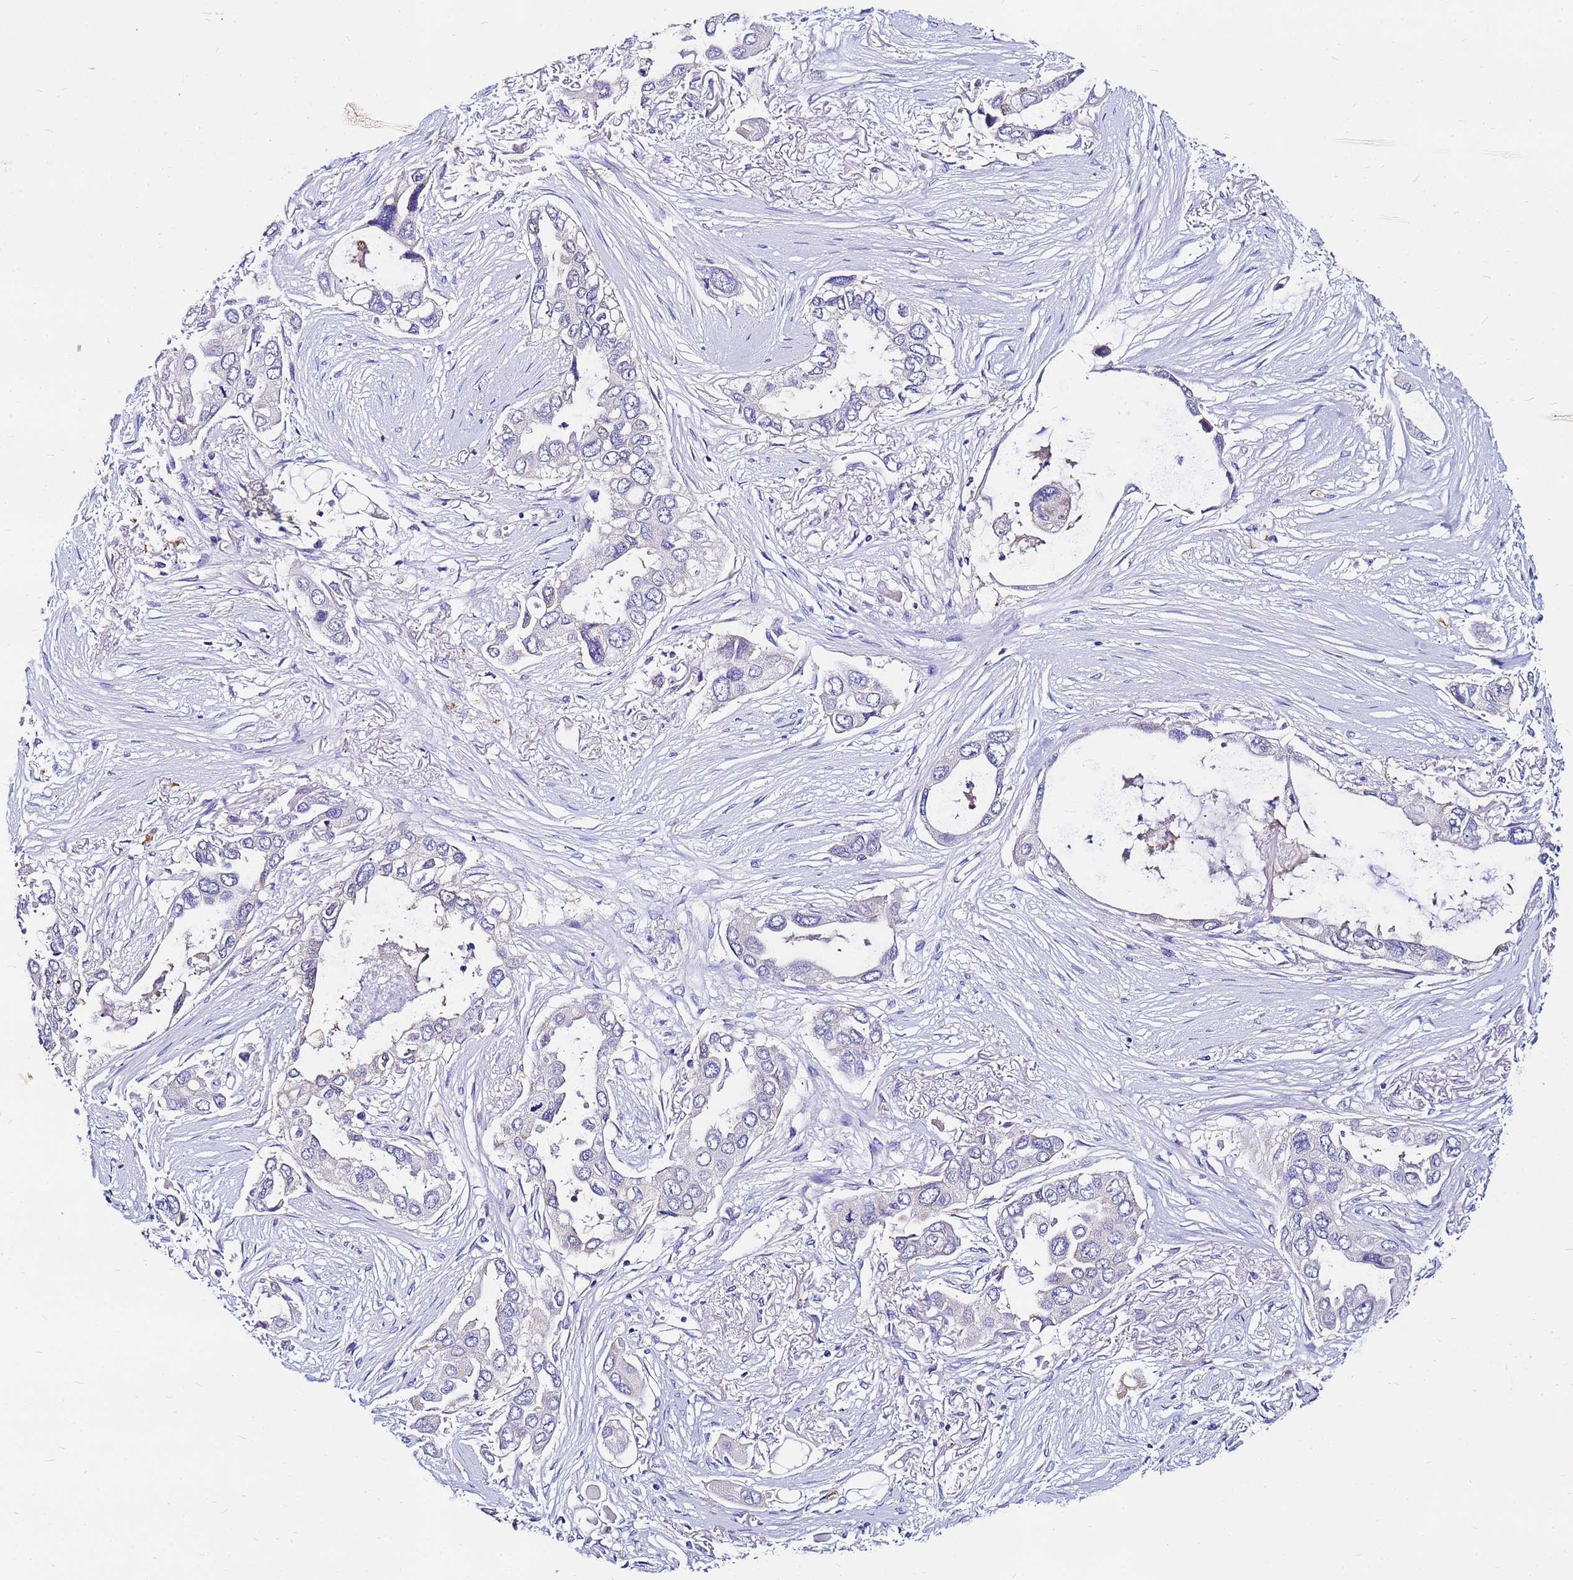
{"staining": {"intensity": "negative", "quantity": "none", "location": "none"}, "tissue": "lung cancer", "cell_type": "Tumor cells", "image_type": "cancer", "snomed": [{"axis": "morphology", "description": "Adenocarcinoma, NOS"}, {"axis": "topography", "description": "Lung"}], "caption": "There is no significant positivity in tumor cells of adenocarcinoma (lung).", "gene": "FAM183A", "patient": {"sex": "female", "age": 76}}